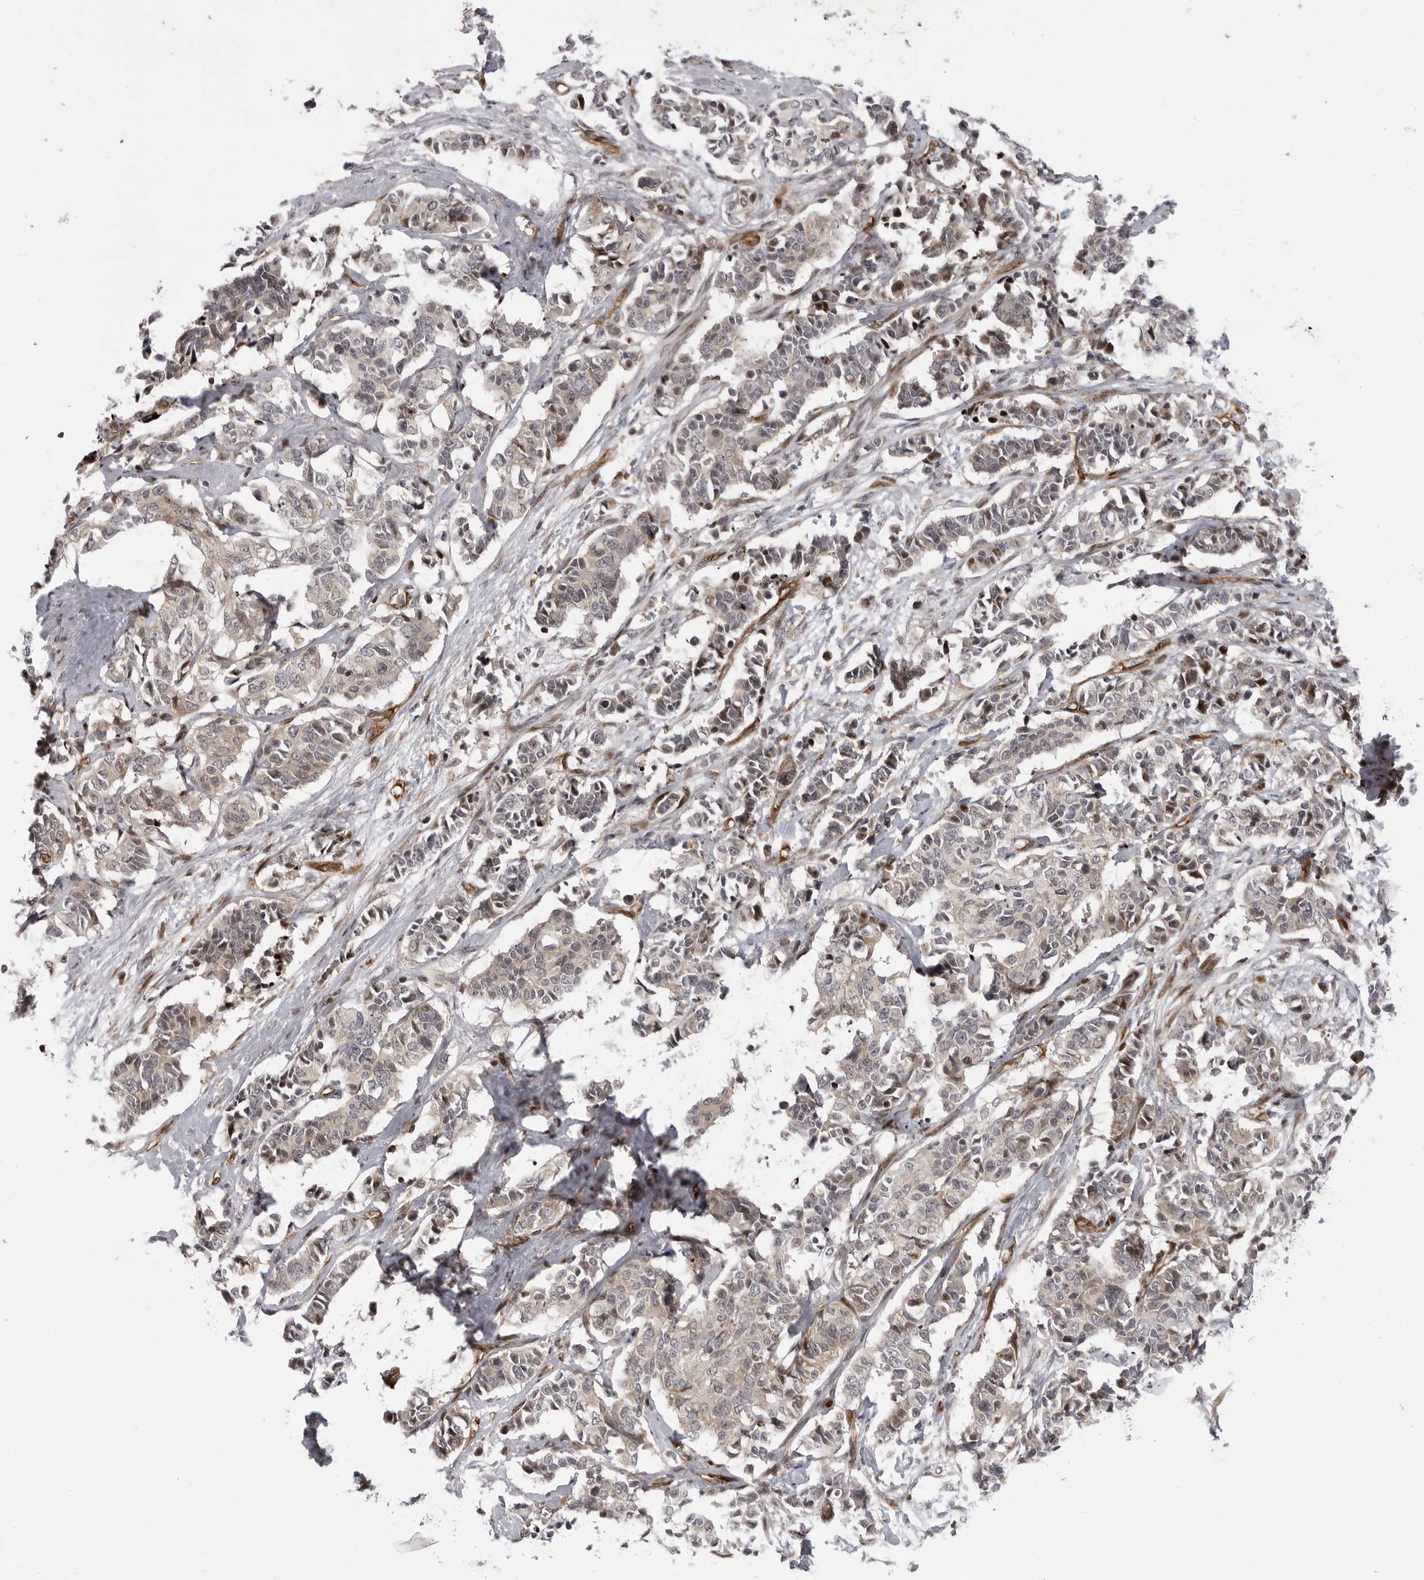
{"staining": {"intensity": "weak", "quantity": "<25%", "location": "cytoplasmic/membranous"}, "tissue": "cervical cancer", "cell_type": "Tumor cells", "image_type": "cancer", "snomed": [{"axis": "morphology", "description": "Normal tissue, NOS"}, {"axis": "morphology", "description": "Squamous cell carcinoma, NOS"}, {"axis": "topography", "description": "Cervix"}], "caption": "Protein analysis of cervical cancer (squamous cell carcinoma) demonstrates no significant staining in tumor cells.", "gene": "ABL1", "patient": {"sex": "female", "age": 35}}